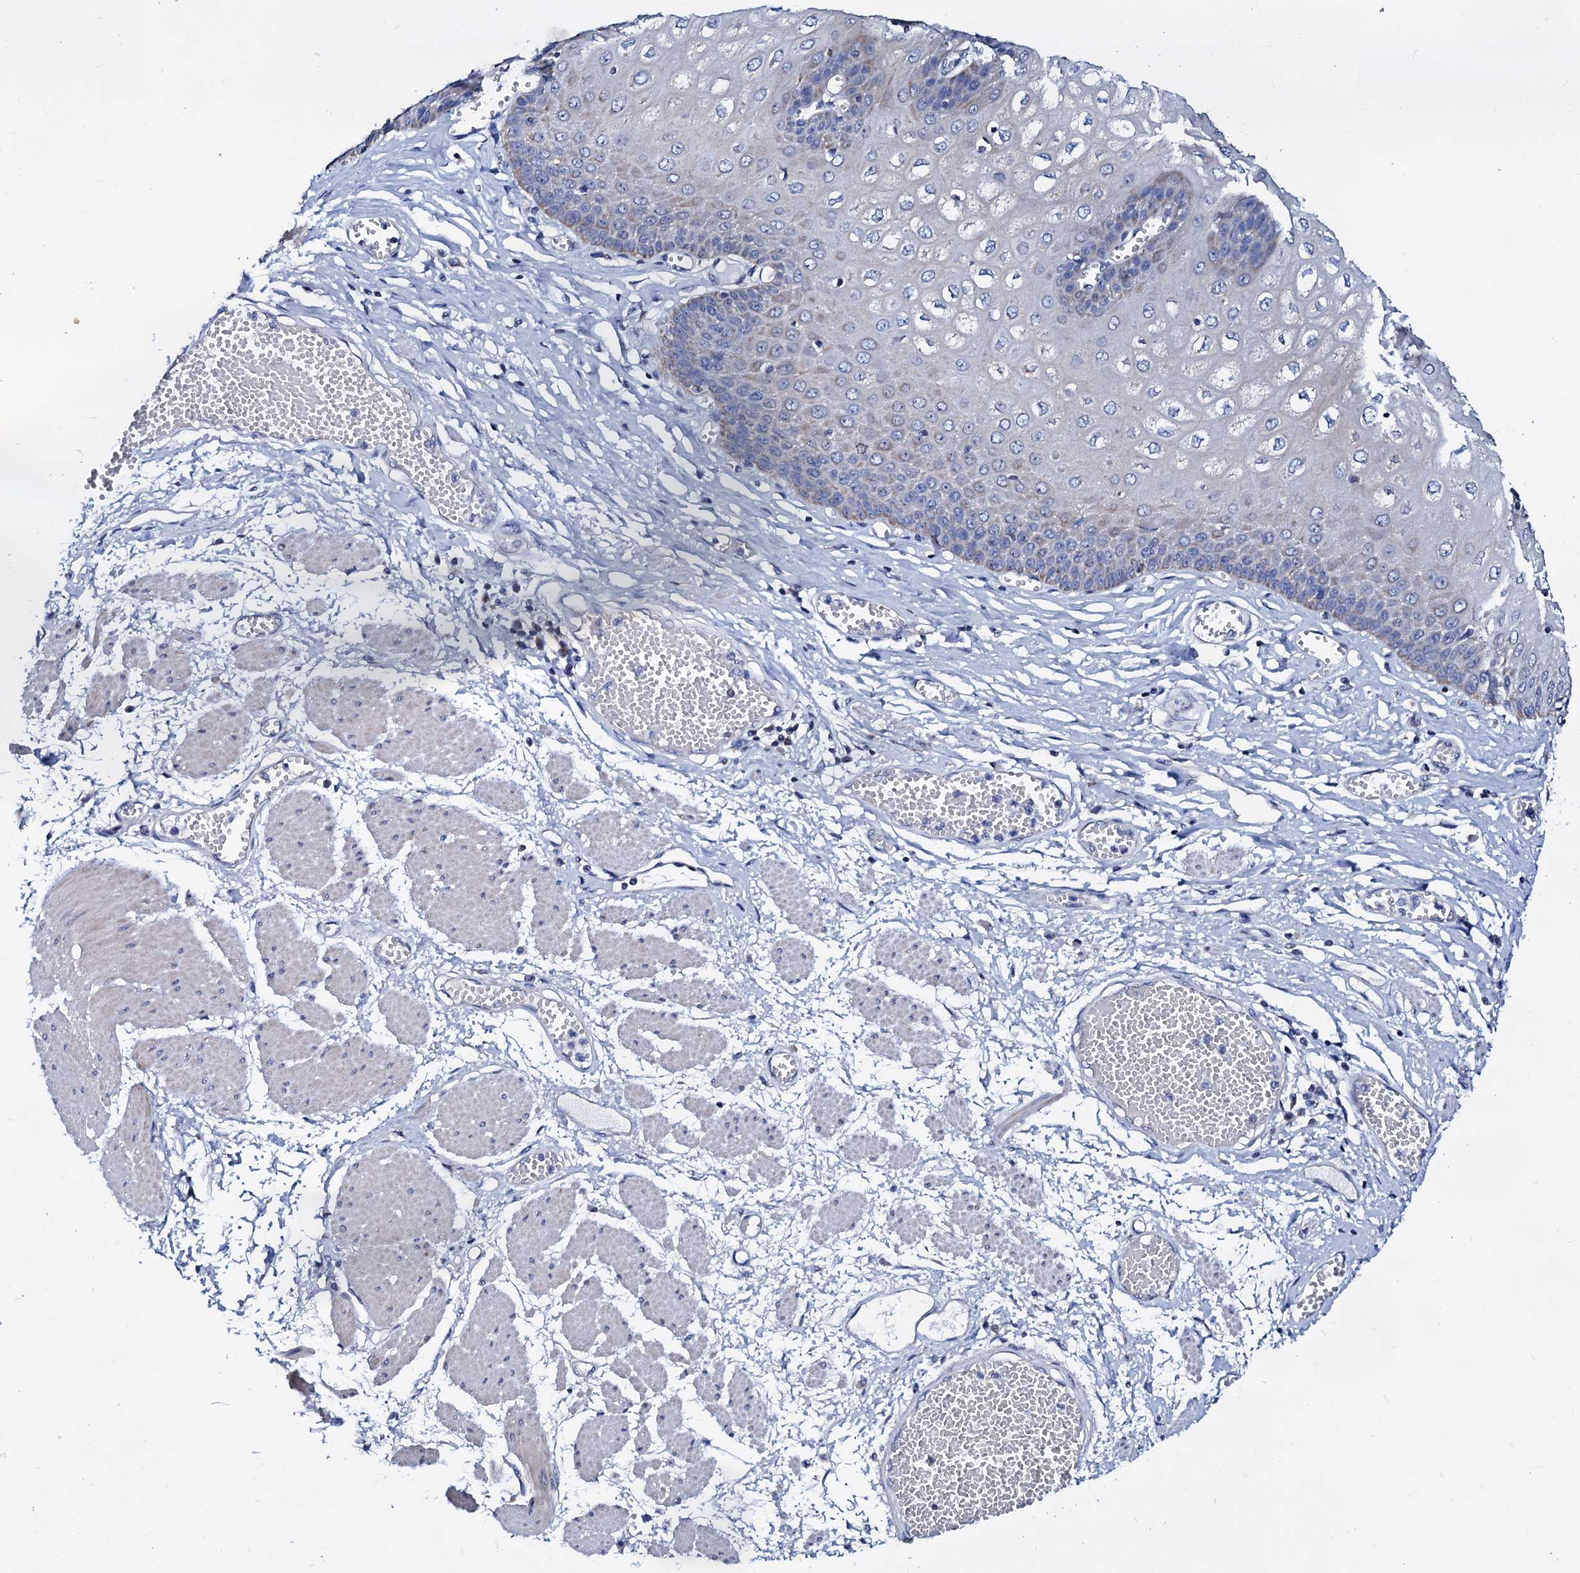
{"staining": {"intensity": "moderate", "quantity": "25%-75%", "location": "cytoplasmic/membranous"}, "tissue": "esophagus", "cell_type": "Squamous epithelial cells", "image_type": "normal", "snomed": [{"axis": "morphology", "description": "Normal tissue, NOS"}, {"axis": "topography", "description": "Esophagus"}], "caption": "Esophagus stained with a brown dye demonstrates moderate cytoplasmic/membranous positive staining in approximately 25%-75% of squamous epithelial cells.", "gene": "SLC37A4", "patient": {"sex": "male", "age": 60}}